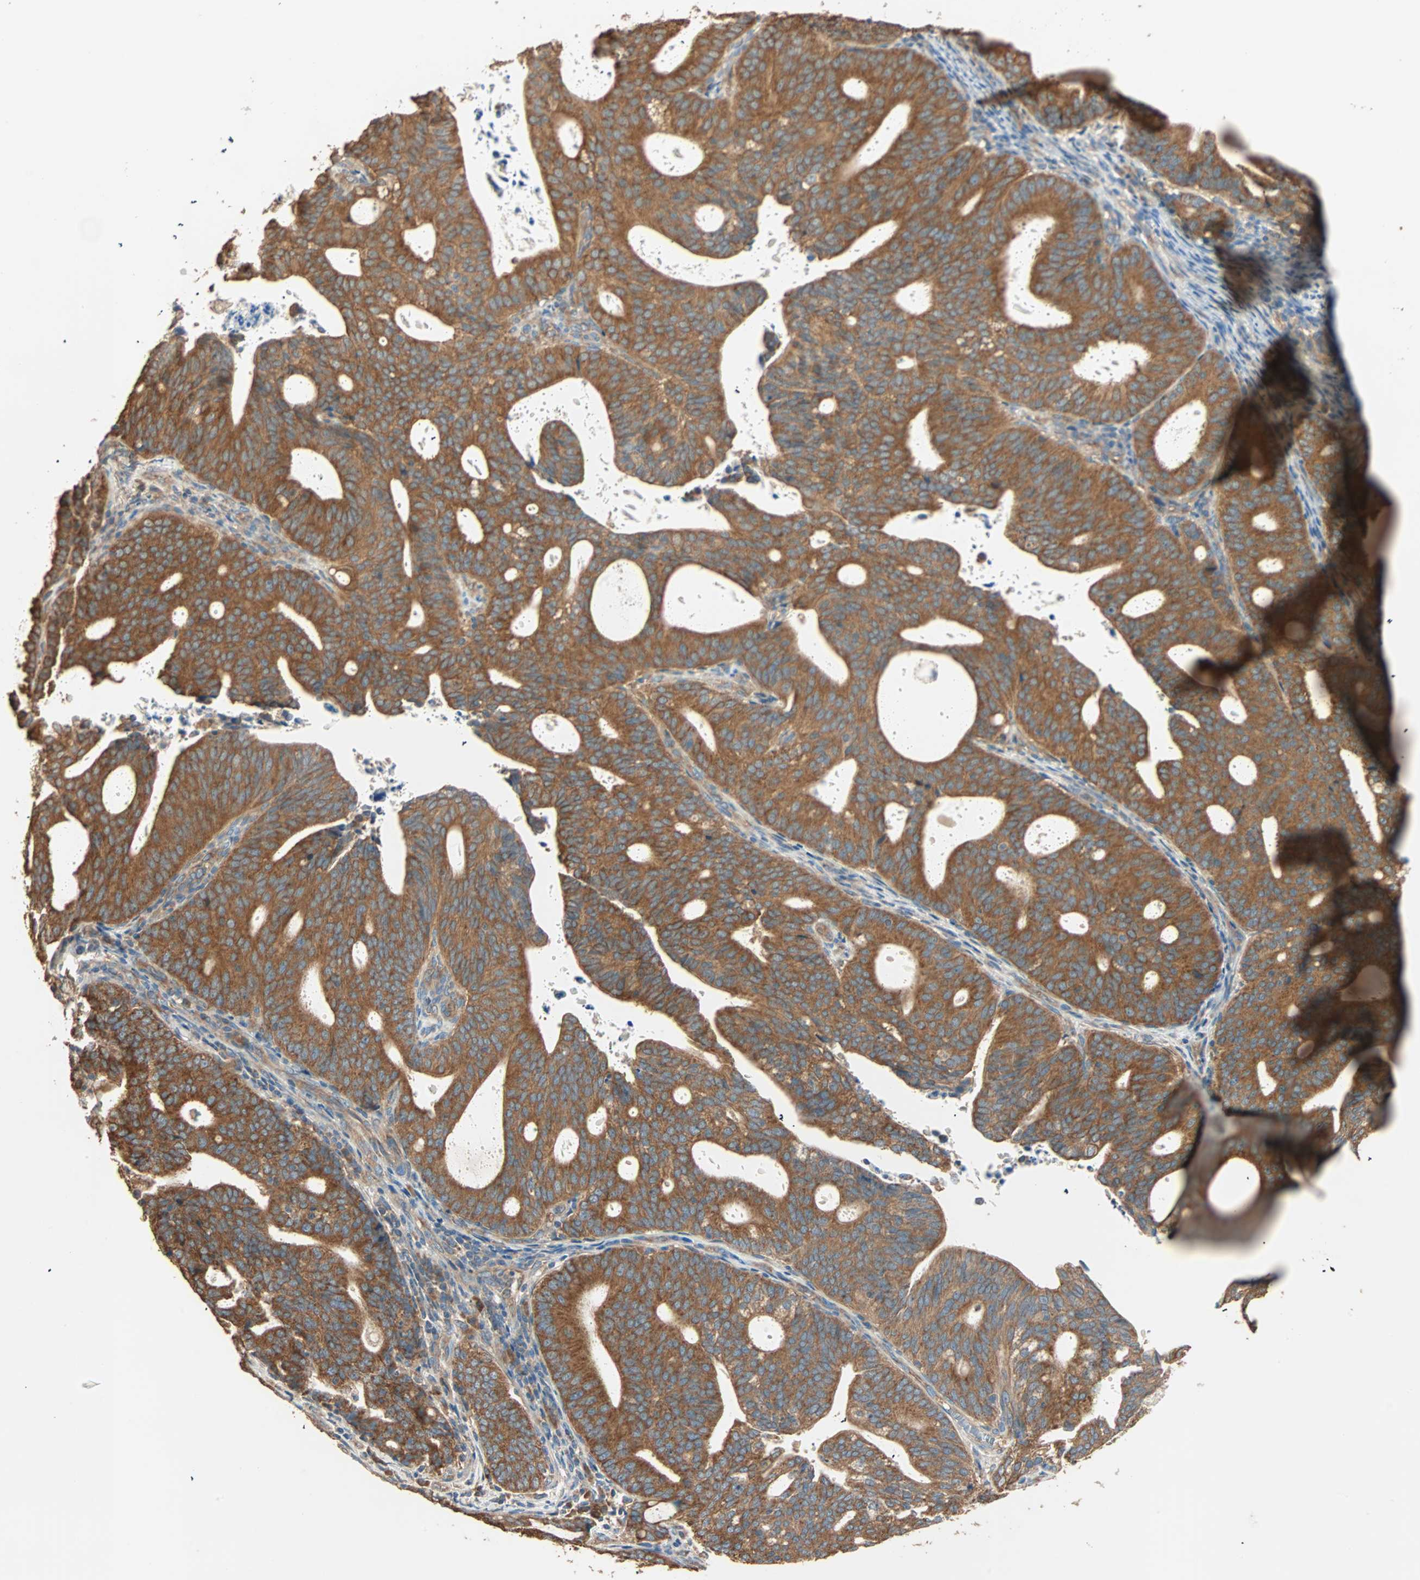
{"staining": {"intensity": "strong", "quantity": ">75%", "location": "cytoplasmic/membranous"}, "tissue": "endometrial cancer", "cell_type": "Tumor cells", "image_type": "cancer", "snomed": [{"axis": "morphology", "description": "Adenocarcinoma, NOS"}, {"axis": "topography", "description": "Uterus"}], "caption": "Brown immunohistochemical staining in endometrial cancer (adenocarcinoma) shows strong cytoplasmic/membranous staining in about >75% of tumor cells. Ihc stains the protein in brown and the nuclei are stained blue.", "gene": "EIF4G2", "patient": {"sex": "female", "age": 83}}